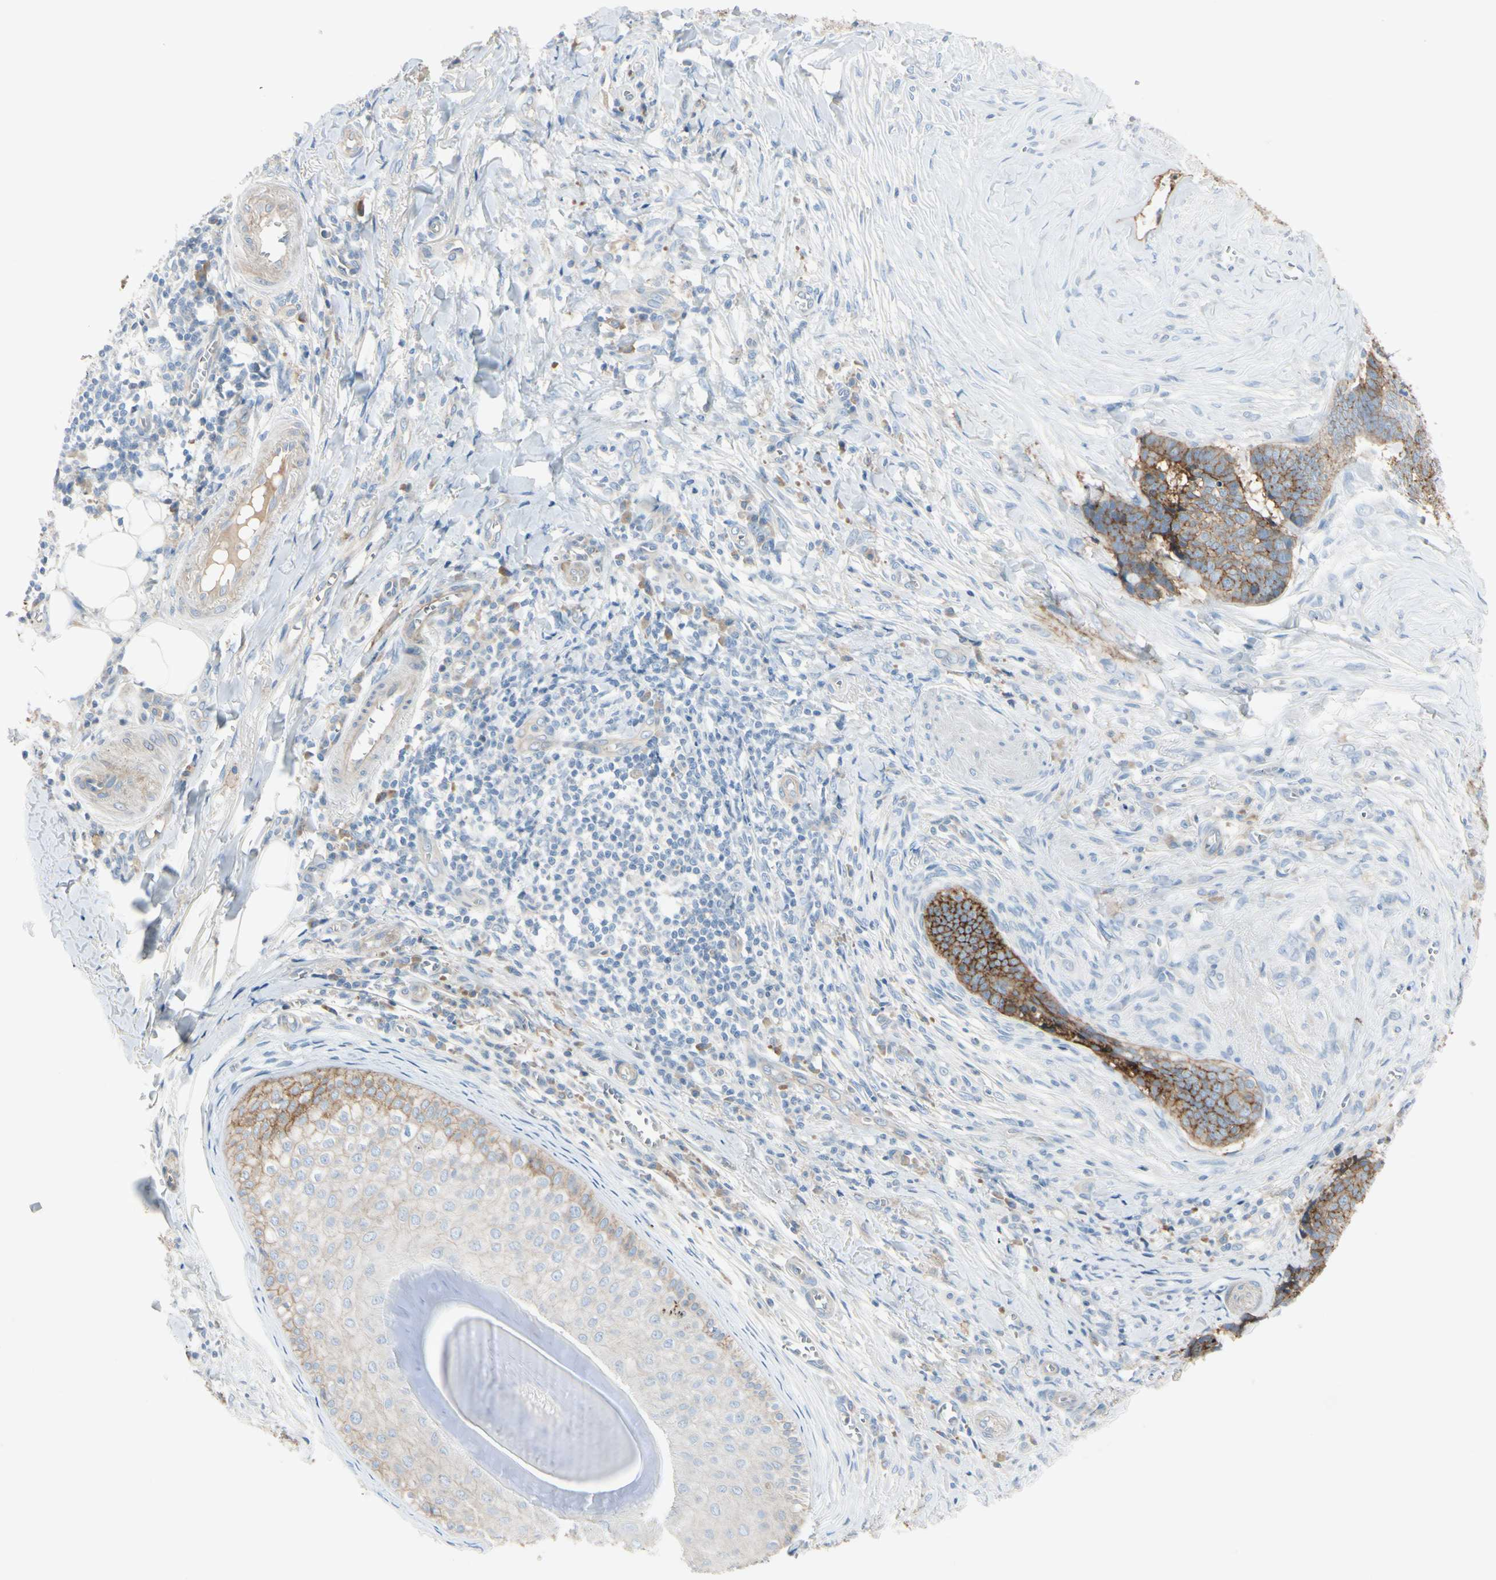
{"staining": {"intensity": "moderate", "quantity": ">75%", "location": "cytoplasmic/membranous"}, "tissue": "skin cancer", "cell_type": "Tumor cells", "image_type": "cancer", "snomed": [{"axis": "morphology", "description": "Basal cell carcinoma"}, {"axis": "topography", "description": "Skin"}], "caption": "DAB (3,3'-diaminobenzidine) immunohistochemical staining of skin cancer (basal cell carcinoma) shows moderate cytoplasmic/membranous protein staining in approximately >75% of tumor cells.", "gene": "ITGA3", "patient": {"sex": "male", "age": 84}}